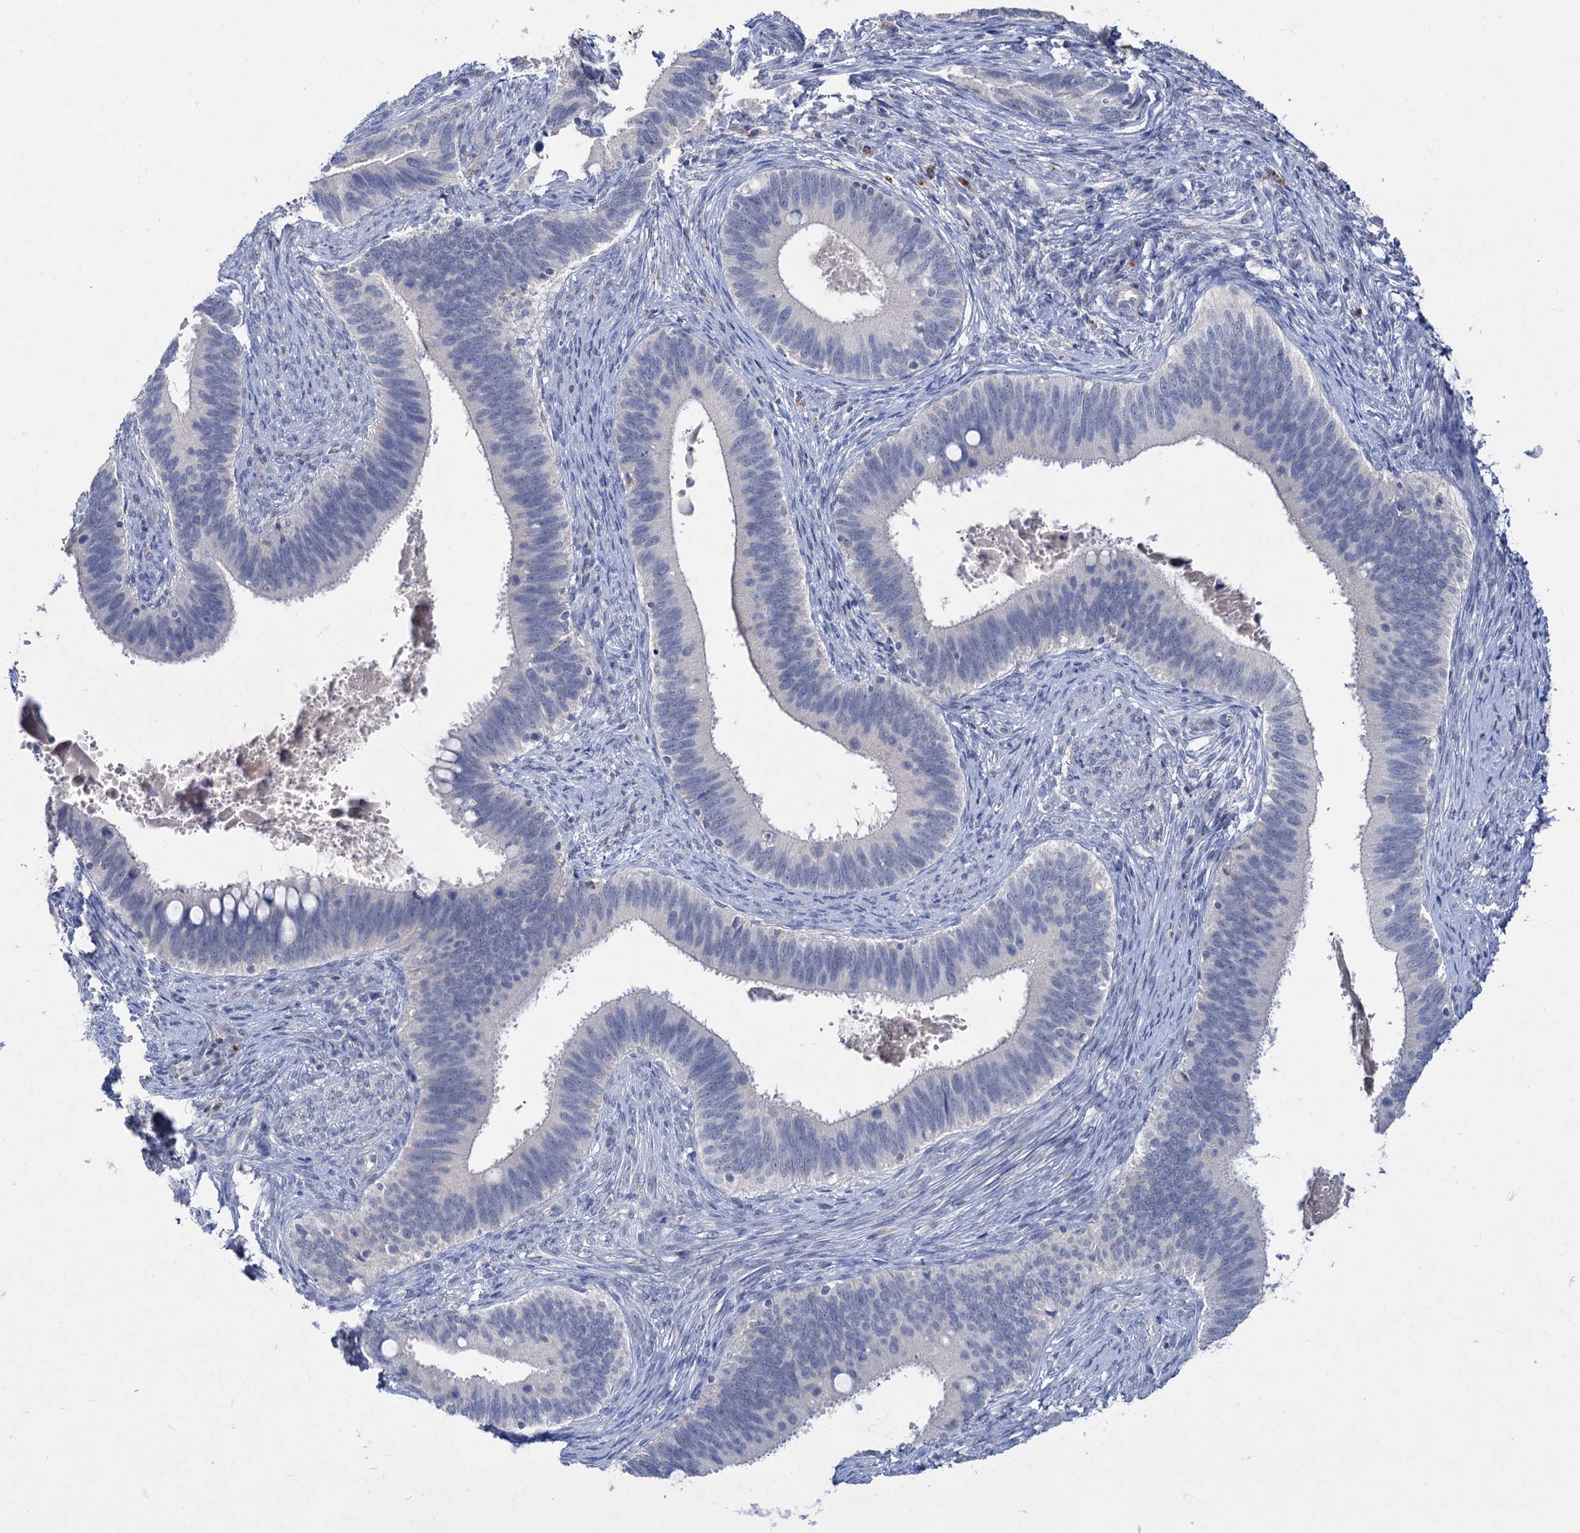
{"staining": {"intensity": "negative", "quantity": "none", "location": "none"}, "tissue": "cervical cancer", "cell_type": "Tumor cells", "image_type": "cancer", "snomed": [{"axis": "morphology", "description": "Adenocarcinoma, NOS"}, {"axis": "topography", "description": "Cervix"}], "caption": "Tumor cells show no significant protein expression in cervical cancer. The staining was performed using DAB to visualize the protein expression in brown, while the nuclei were stained in blue with hematoxylin (Magnification: 20x).", "gene": "ATP4A", "patient": {"sex": "female", "age": 42}}